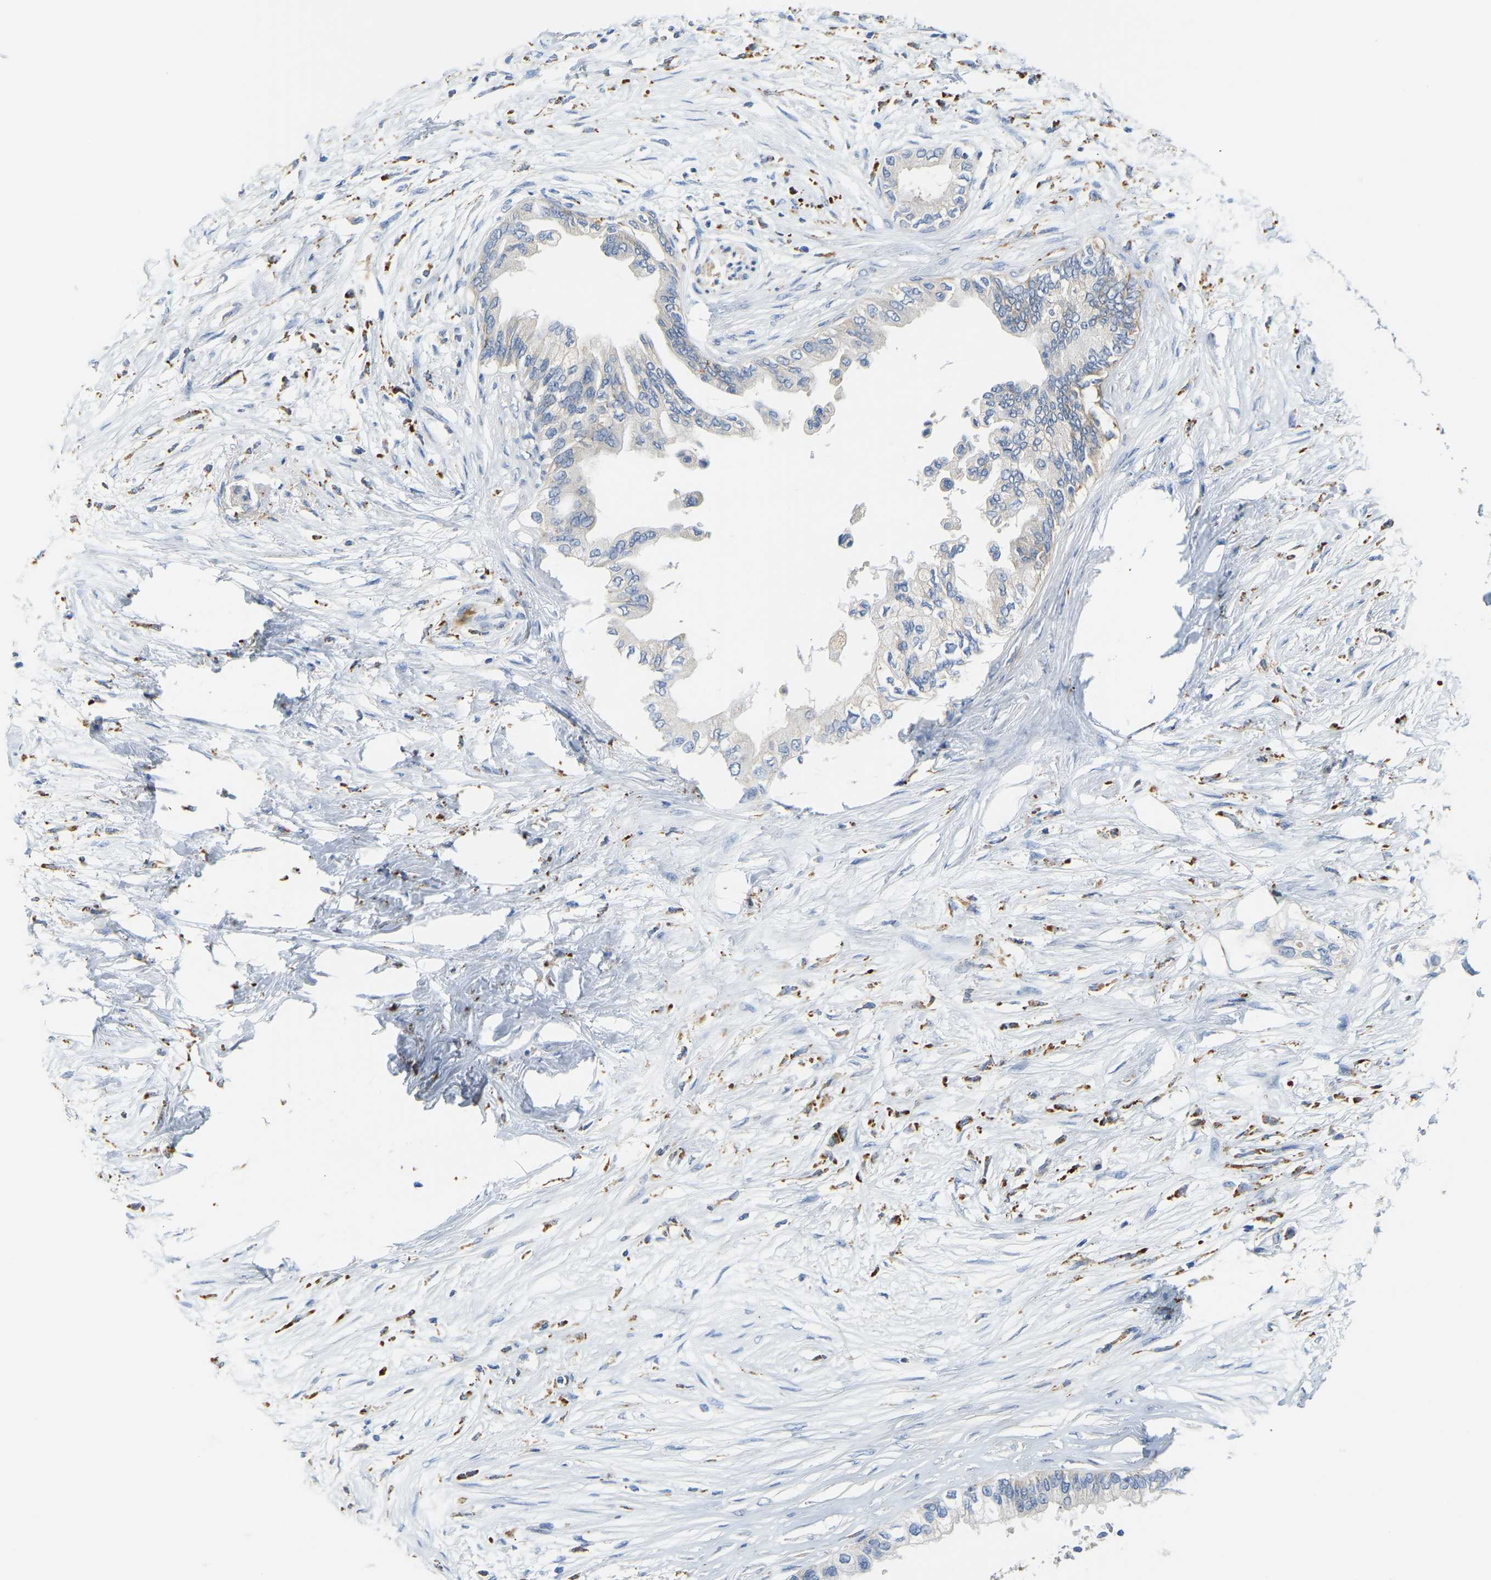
{"staining": {"intensity": "negative", "quantity": "none", "location": "none"}, "tissue": "pancreatic cancer", "cell_type": "Tumor cells", "image_type": "cancer", "snomed": [{"axis": "morphology", "description": "Normal tissue, NOS"}, {"axis": "morphology", "description": "Adenocarcinoma, NOS"}, {"axis": "topography", "description": "Pancreas"}, {"axis": "topography", "description": "Duodenum"}], "caption": "A high-resolution photomicrograph shows immunohistochemistry staining of adenocarcinoma (pancreatic), which demonstrates no significant staining in tumor cells.", "gene": "ATP6V1E1", "patient": {"sex": "female", "age": 60}}